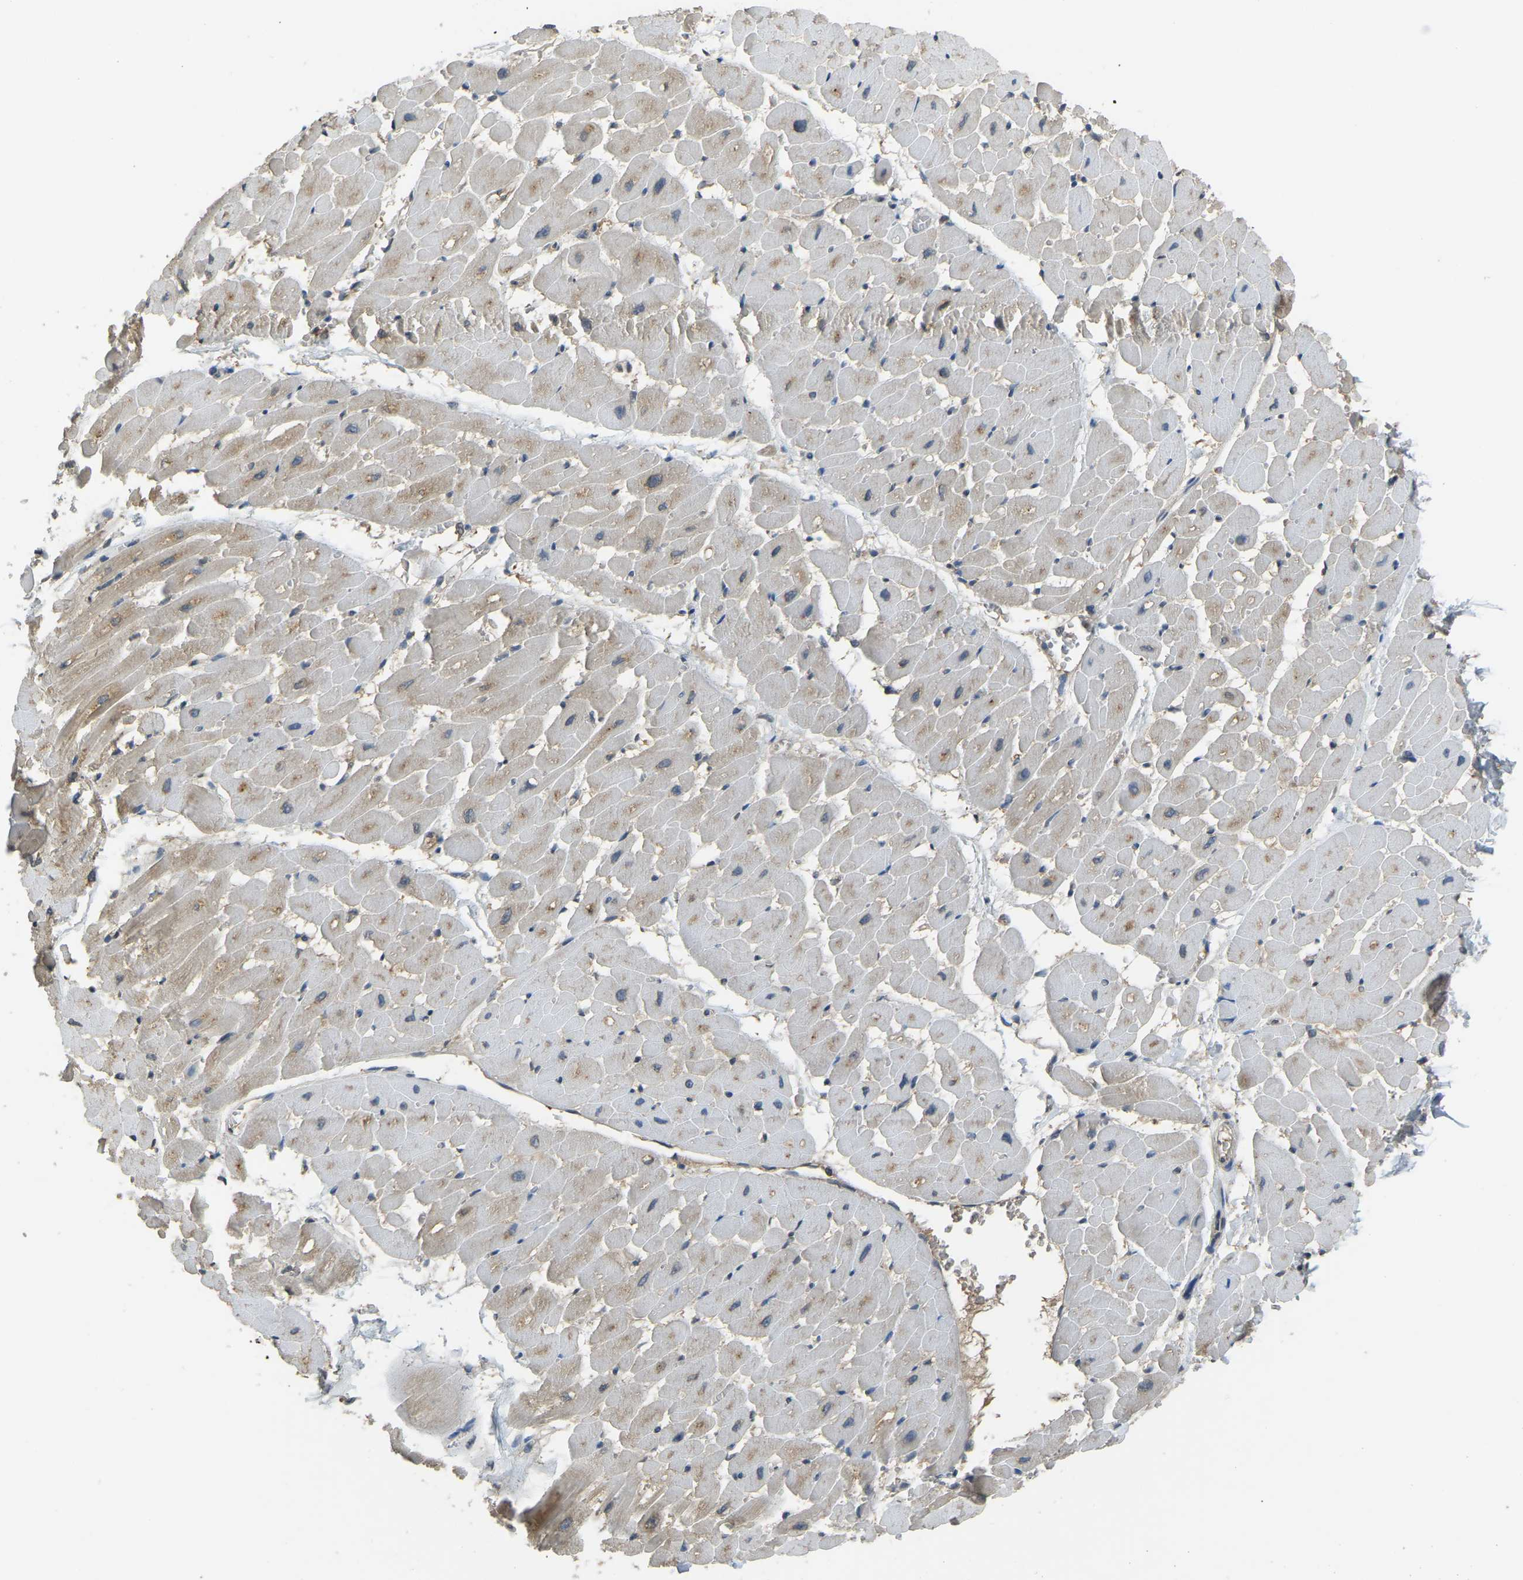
{"staining": {"intensity": "weak", "quantity": ">75%", "location": "cytoplasmic/membranous"}, "tissue": "heart muscle", "cell_type": "Cardiomyocytes", "image_type": "normal", "snomed": [{"axis": "morphology", "description": "Normal tissue, NOS"}, {"axis": "topography", "description": "Heart"}], "caption": "An IHC histopathology image of unremarkable tissue is shown. Protein staining in brown labels weak cytoplasmic/membranous positivity in heart muscle within cardiomyocytes.", "gene": "AIMP1", "patient": {"sex": "male", "age": 45}}